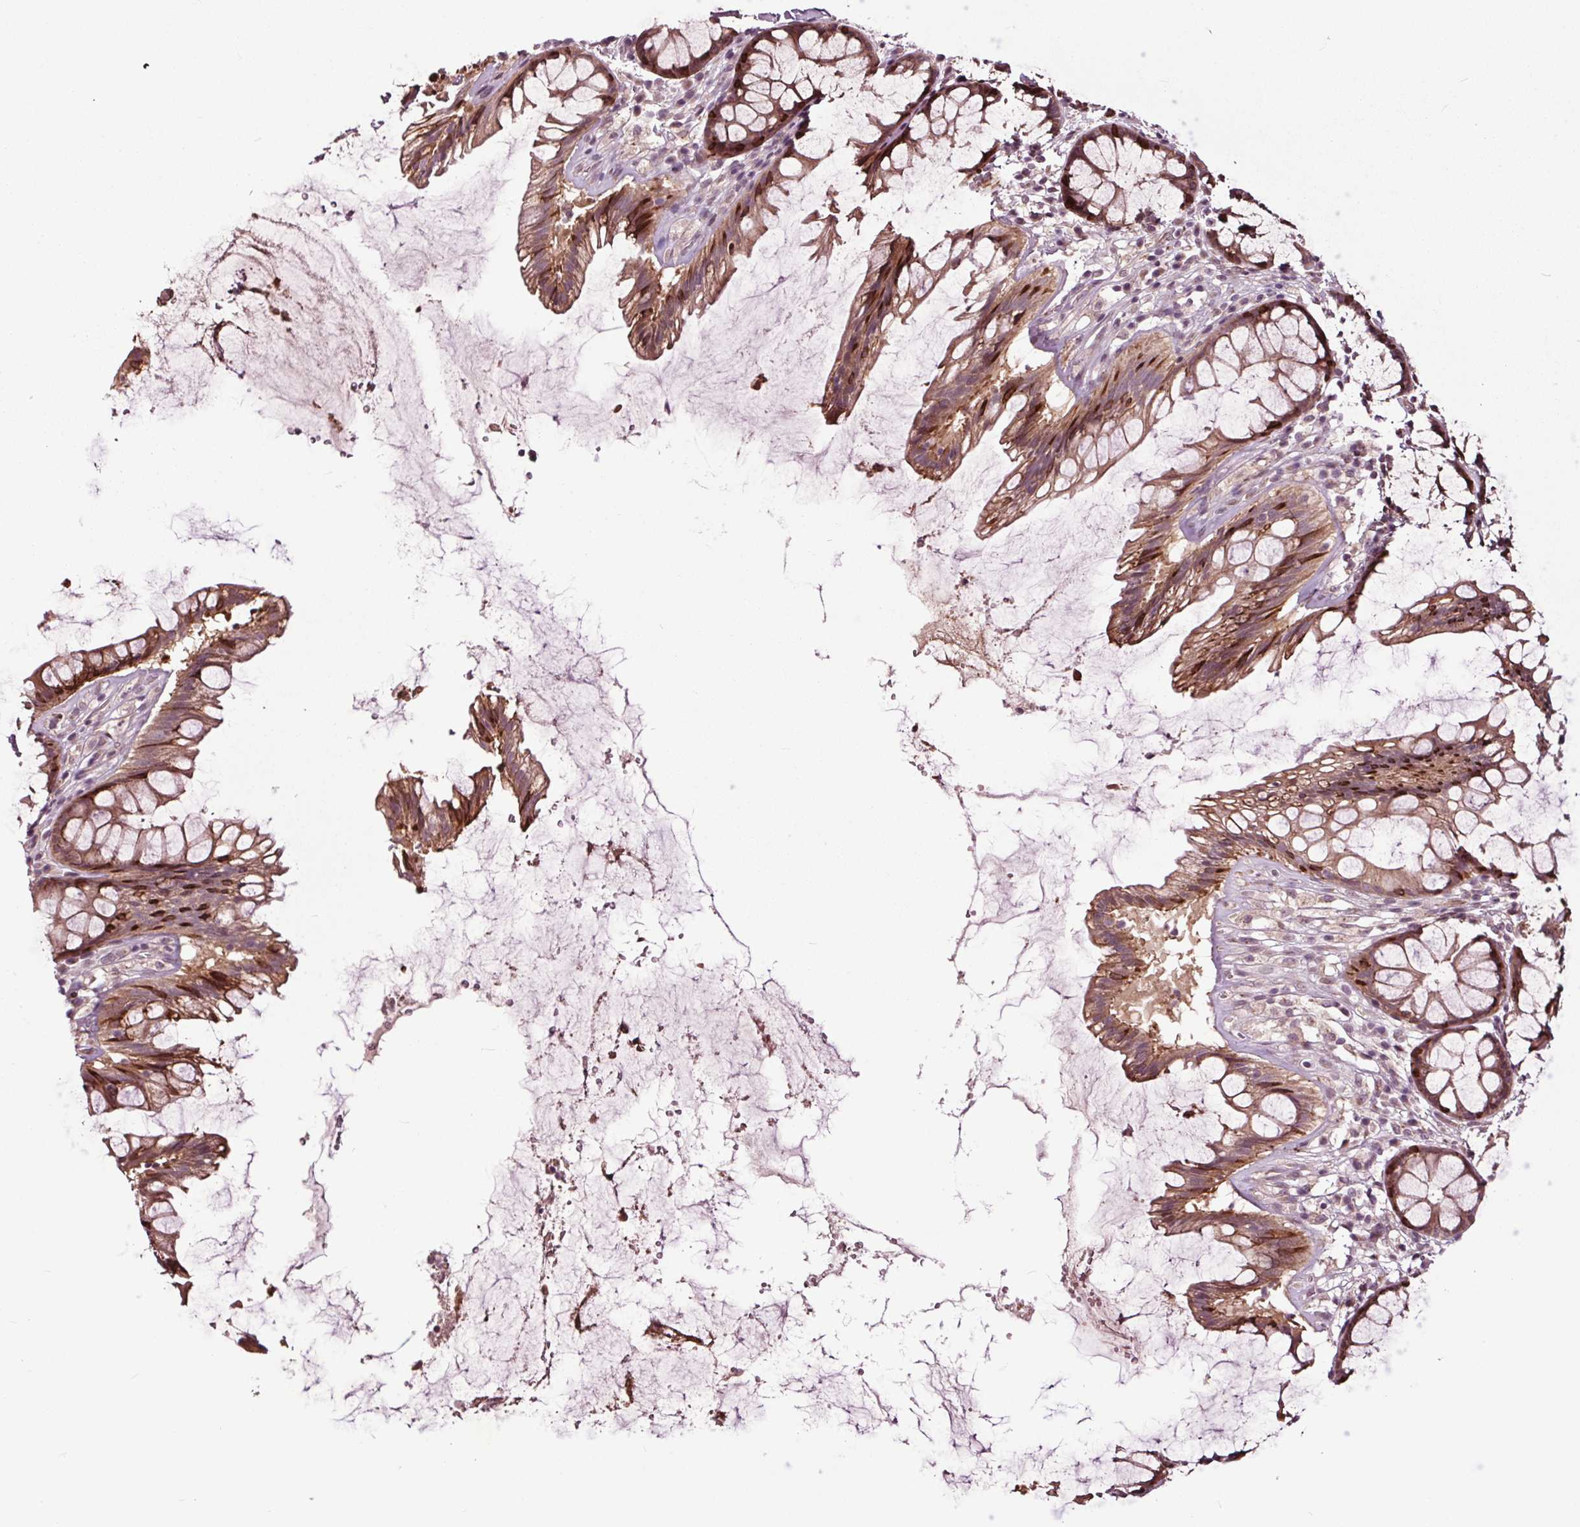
{"staining": {"intensity": "moderate", "quantity": ">75%", "location": "cytoplasmic/membranous"}, "tissue": "rectum", "cell_type": "Glandular cells", "image_type": "normal", "snomed": [{"axis": "morphology", "description": "Normal tissue, NOS"}, {"axis": "topography", "description": "Rectum"}], "caption": "Glandular cells show medium levels of moderate cytoplasmic/membranous staining in about >75% of cells in benign human rectum. (IHC, brightfield microscopy, high magnification).", "gene": "HAUS5", "patient": {"sex": "male", "age": 72}}